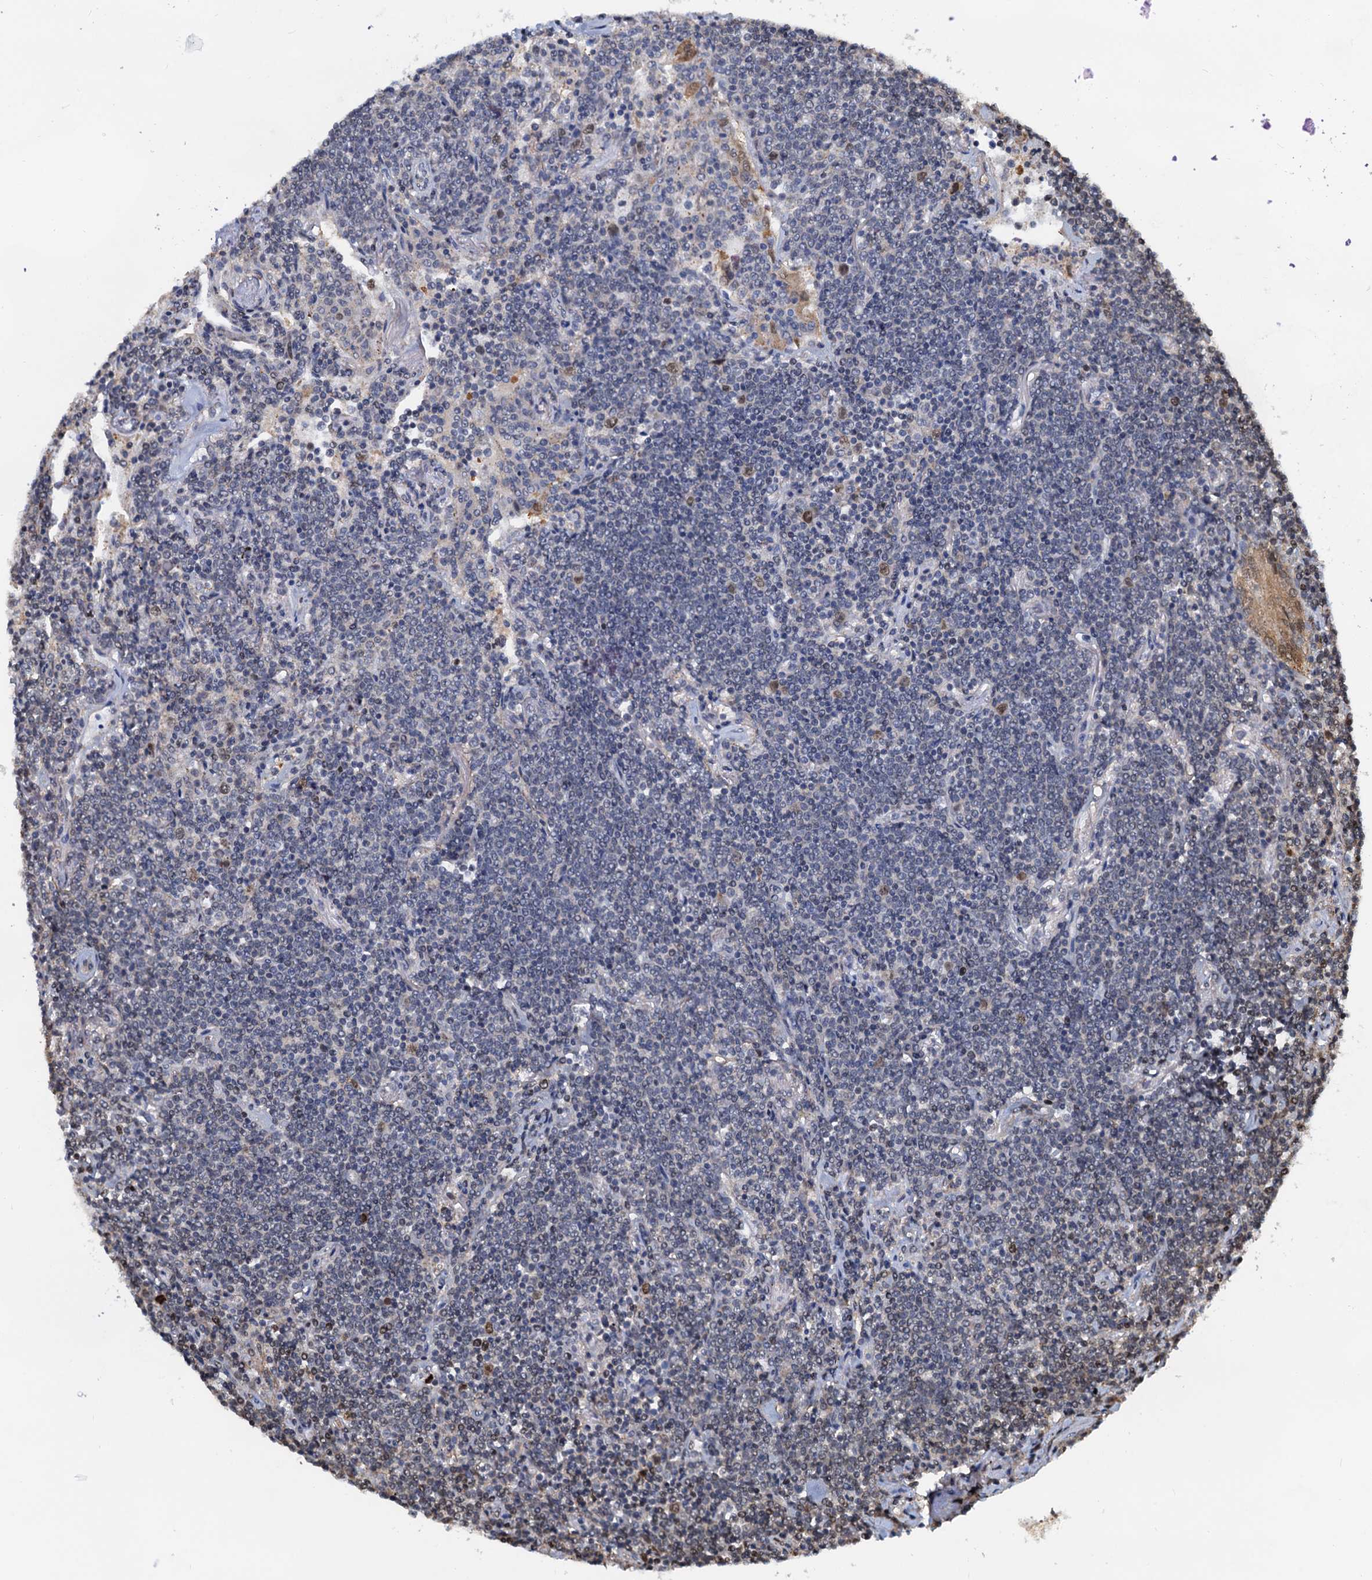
{"staining": {"intensity": "negative", "quantity": "none", "location": "none"}, "tissue": "lymphoma", "cell_type": "Tumor cells", "image_type": "cancer", "snomed": [{"axis": "morphology", "description": "Malignant lymphoma, non-Hodgkin's type, Low grade"}, {"axis": "topography", "description": "Lung"}], "caption": "Human lymphoma stained for a protein using immunohistochemistry exhibits no positivity in tumor cells.", "gene": "PTGES3", "patient": {"sex": "female", "age": 71}}